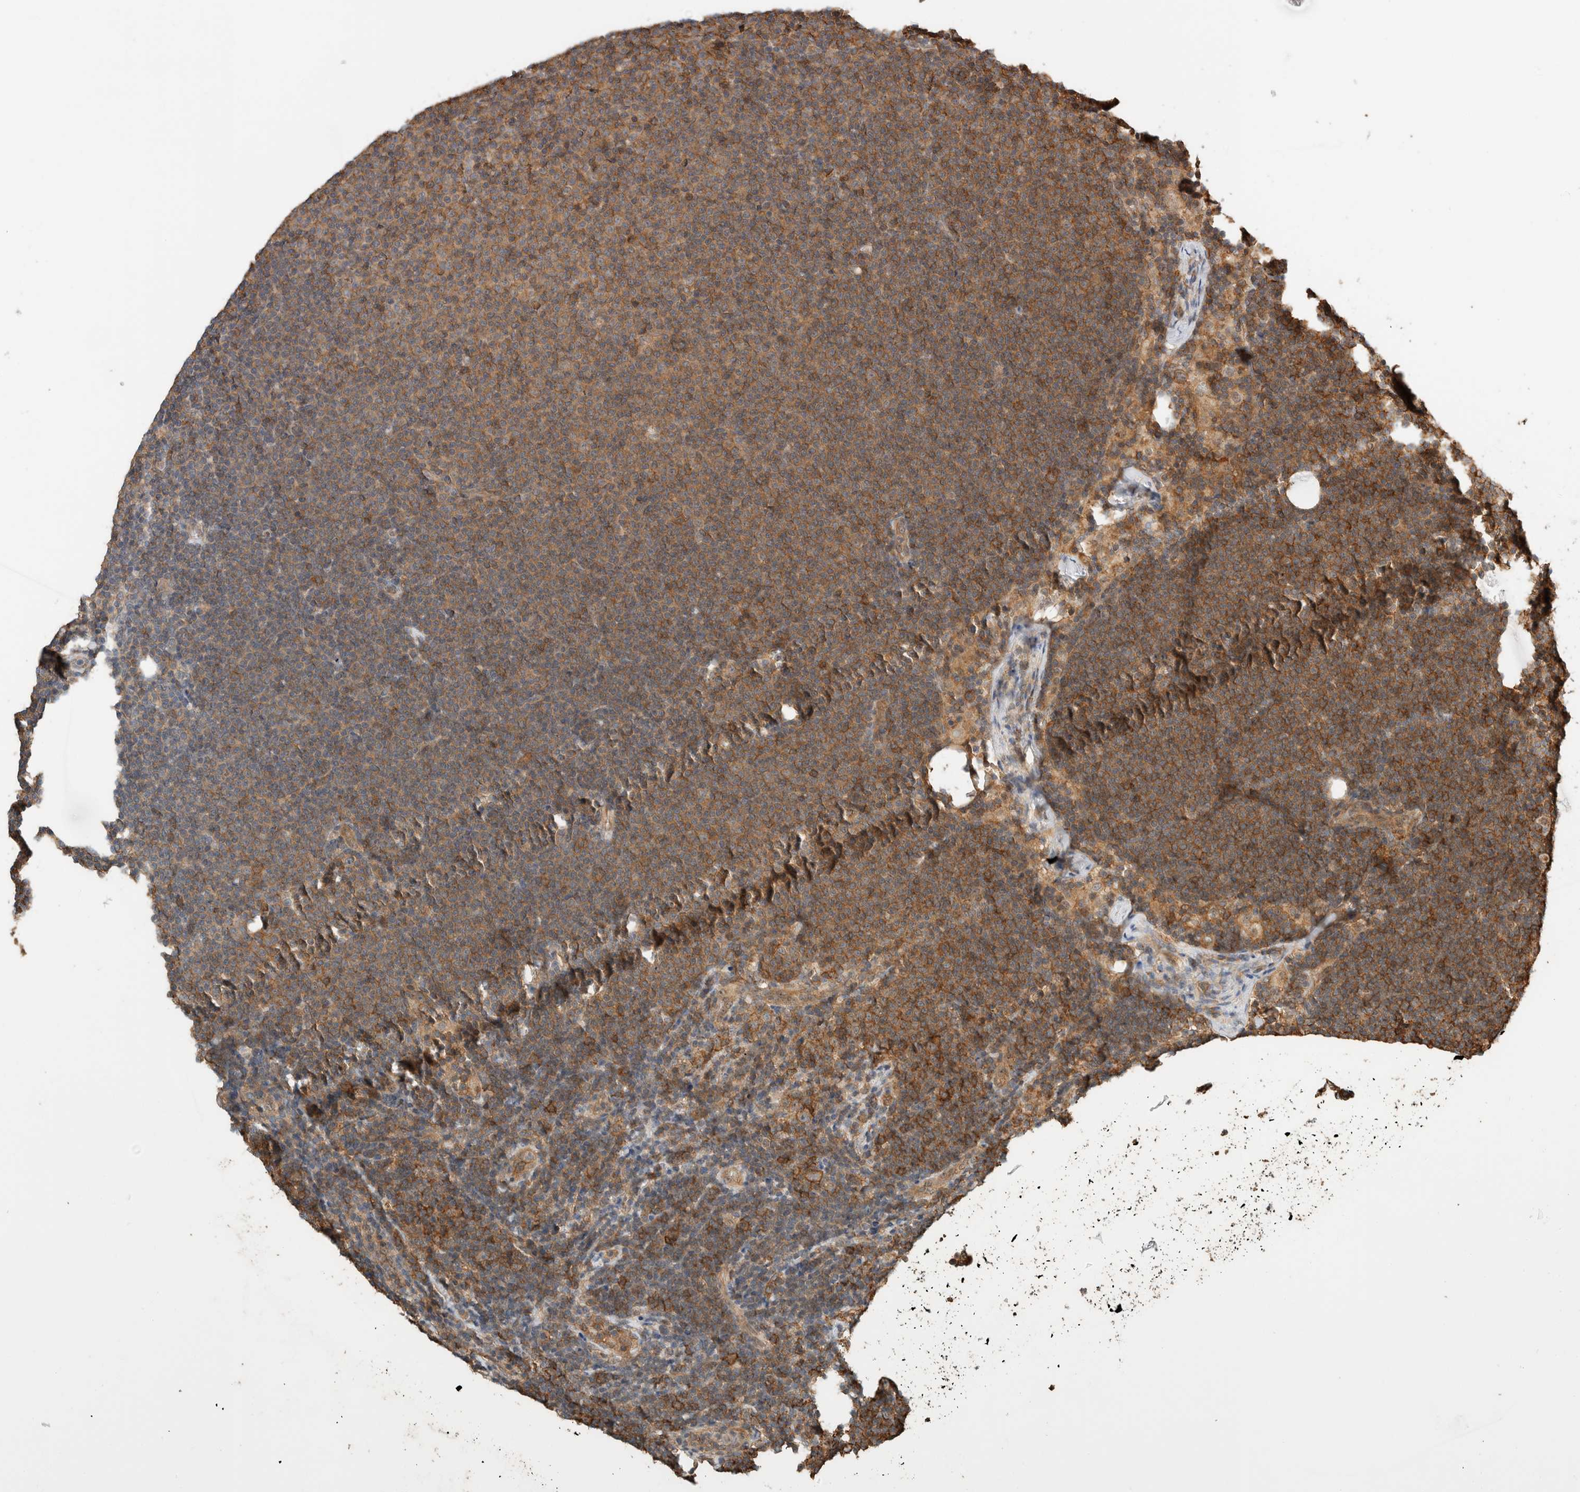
{"staining": {"intensity": "moderate", "quantity": ">75%", "location": "cytoplasmic/membranous"}, "tissue": "lymphoma", "cell_type": "Tumor cells", "image_type": "cancer", "snomed": [{"axis": "morphology", "description": "Malignant lymphoma, non-Hodgkin's type, Low grade"}, {"axis": "topography", "description": "Lymph node"}], "caption": "Tumor cells reveal medium levels of moderate cytoplasmic/membranous expression in about >75% of cells in human lymphoma.", "gene": "PFDN4", "patient": {"sex": "female", "age": 53}}